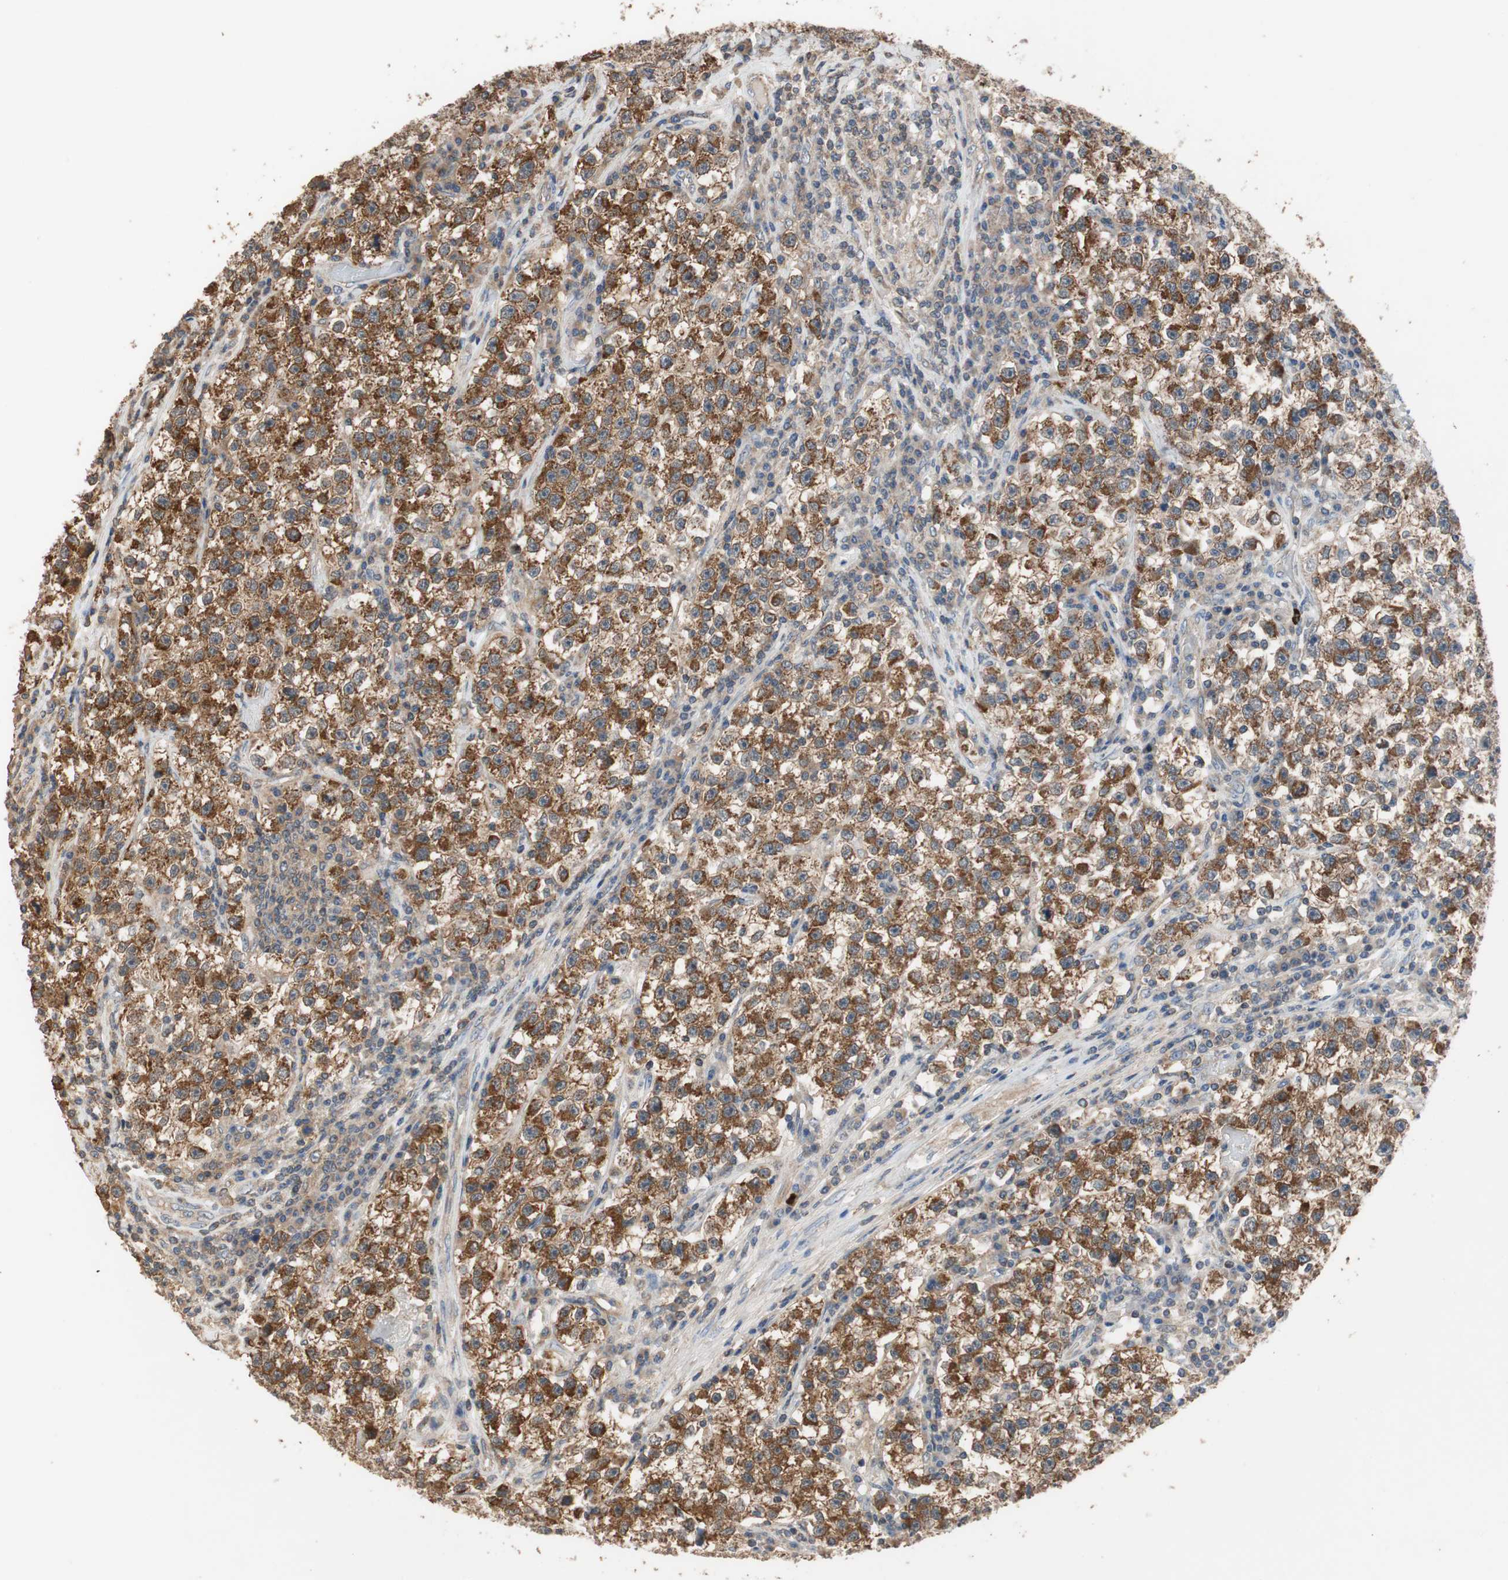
{"staining": {"intensity": "strong", "quantity": ">75%", "location": "cytoplasmic/membranous"}, "tissue": "testis cancer", "cell_type": "Tumor cells", "image_type": "cancer", "snomed": [{"axis": "morphology", "description": "Seminoma, NOS"}, {"axis": "topography", "description": "Testis"}], "caption": "The micrograph exhibits a brown stain indicating the presence of a protein in the cytoplasmic/membranous of tumor cells in testis seminoma.", "gene": "MAP4K2", "patient": {"sex": "male", "age": 22}}